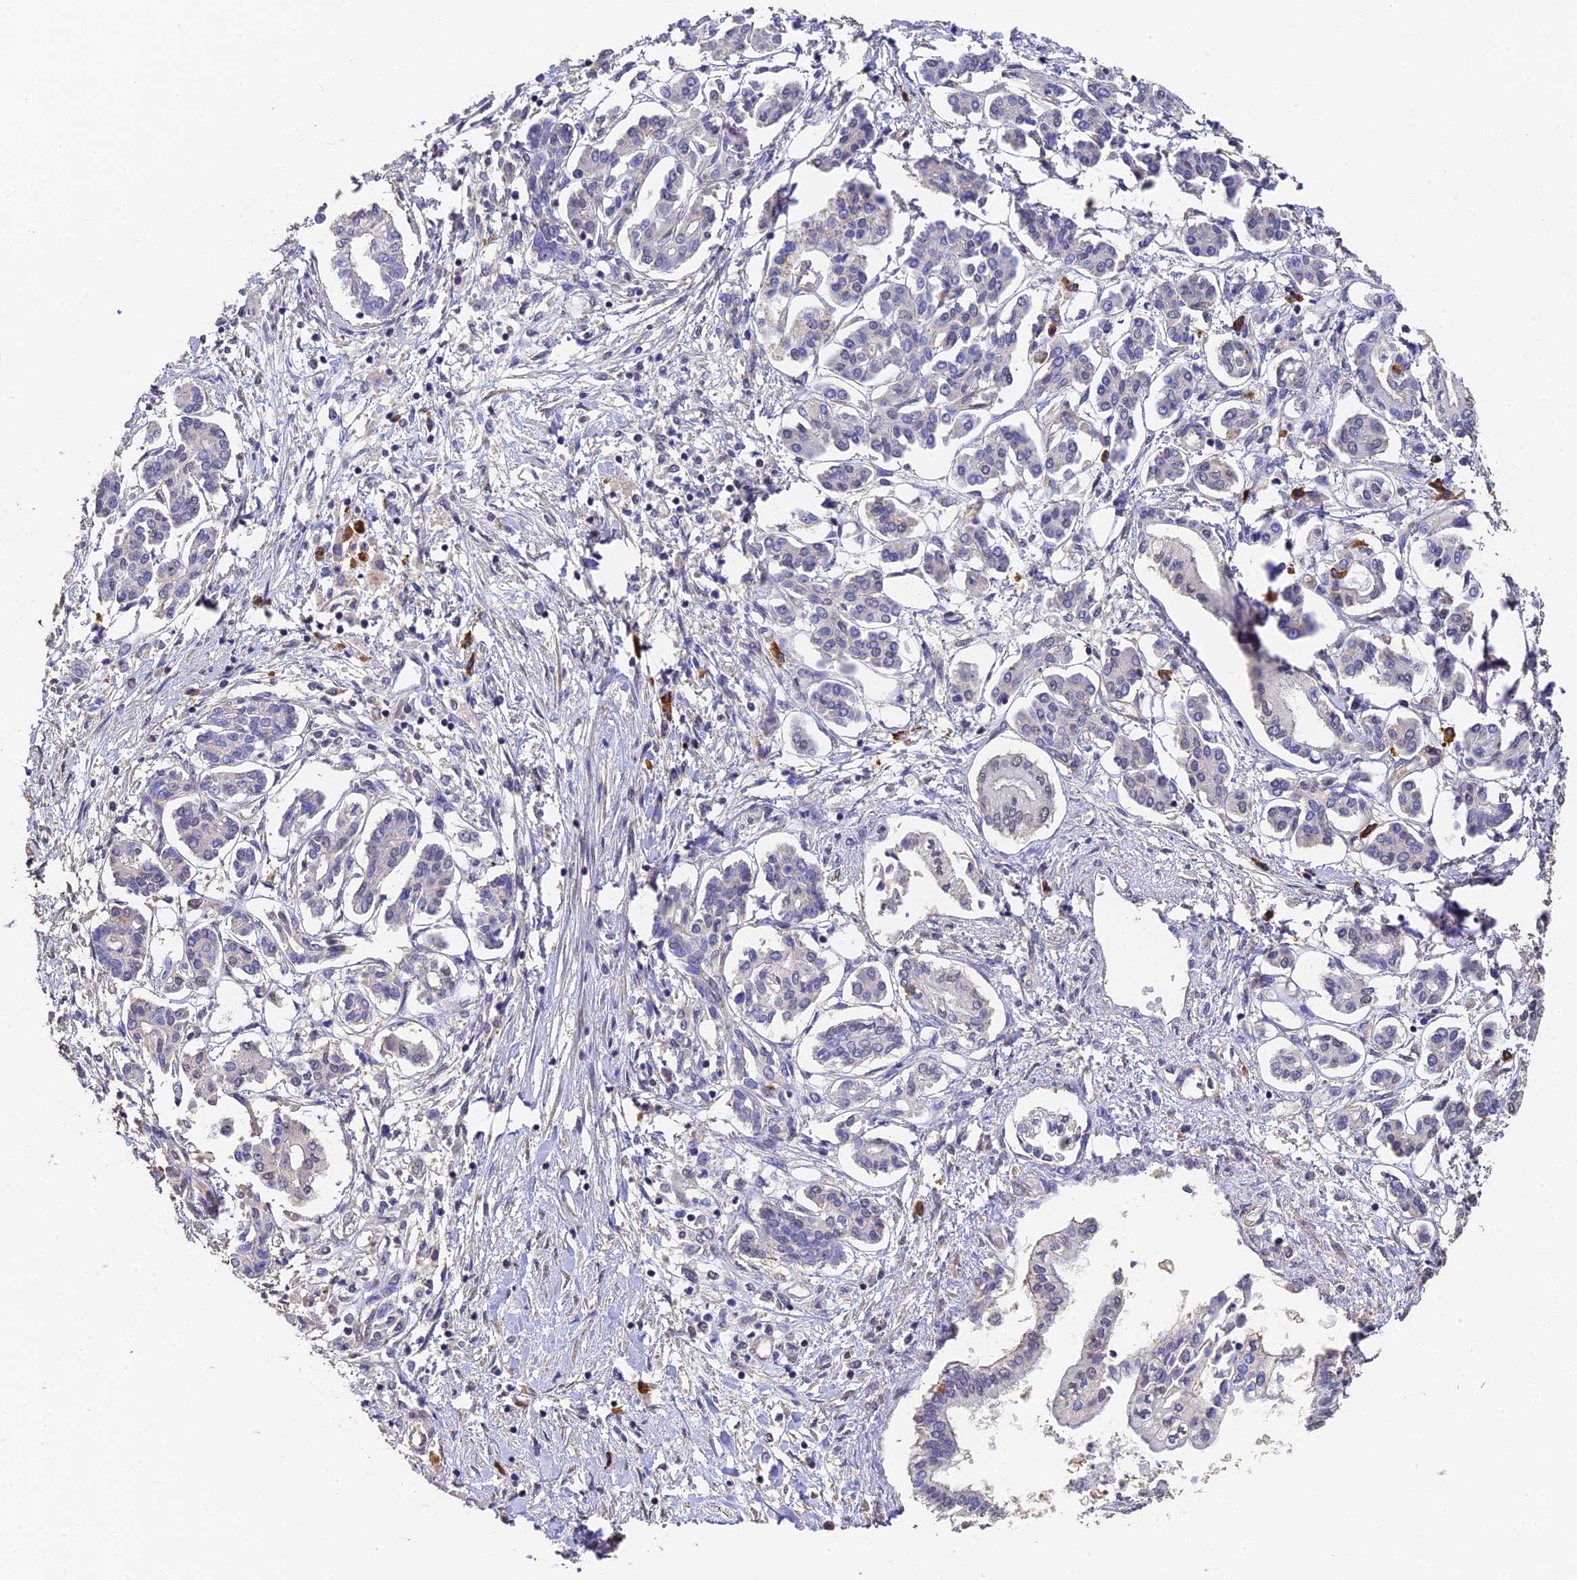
{"staining": {"intensity": "negative", "quantity": "none", "location": "none"}, "tissue": "pancreatic cancer", "cell_type": "Tumor cells", "image_type": "cancer", "snomed": [{"axis": "morphology", "description": "Adenocarcinoma, NOS"}, {"axis": "topography", "description": "Pancreas"}], "caption": "DAB immunohistochemical staining of human pancreatic cancer reveals no significant positivity in tumor cells.", "gene": "SLC11A1", "patient": {"sex": "female", "age": 50}}